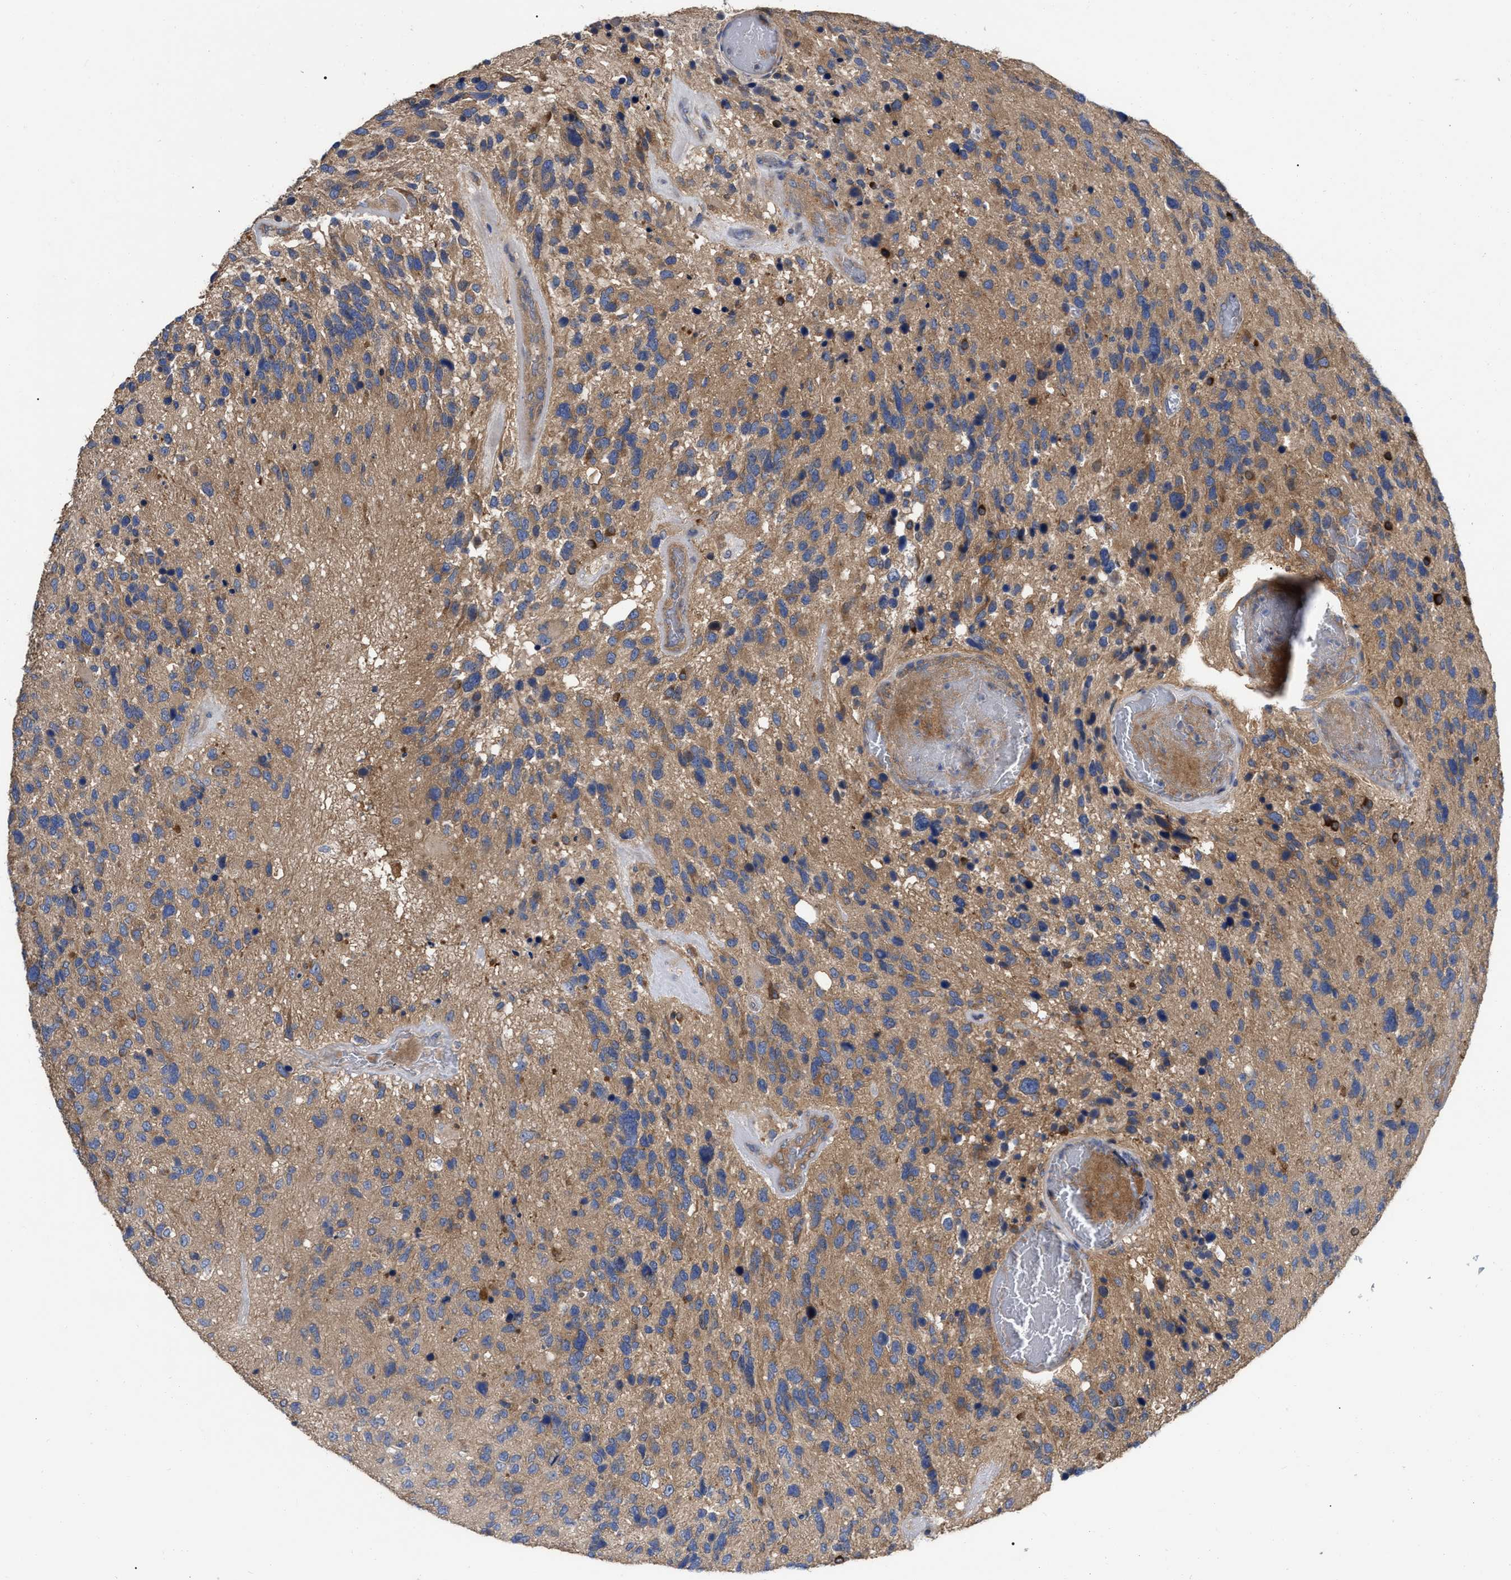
{"staining": {"intensity": "weak", "quantity": ">75%", "location": "cytoplasmic/membranous"}, "tissue": "glioma", "cell_type": "Tumor cells", "image_type": "cancer", "snomed": [{"axis": "morphology", "description": "Glioma, malignant, High grade"}, {"axis": "topography", "description": "Brain"}], "caption": "IHC of human glioma exhibits low levels of weak cytoplasmic/membranous expression in approximately >75% of tumor cells.", "gene": "RAP1GDS1", "patient": {"sex": "female", "age": 58}}